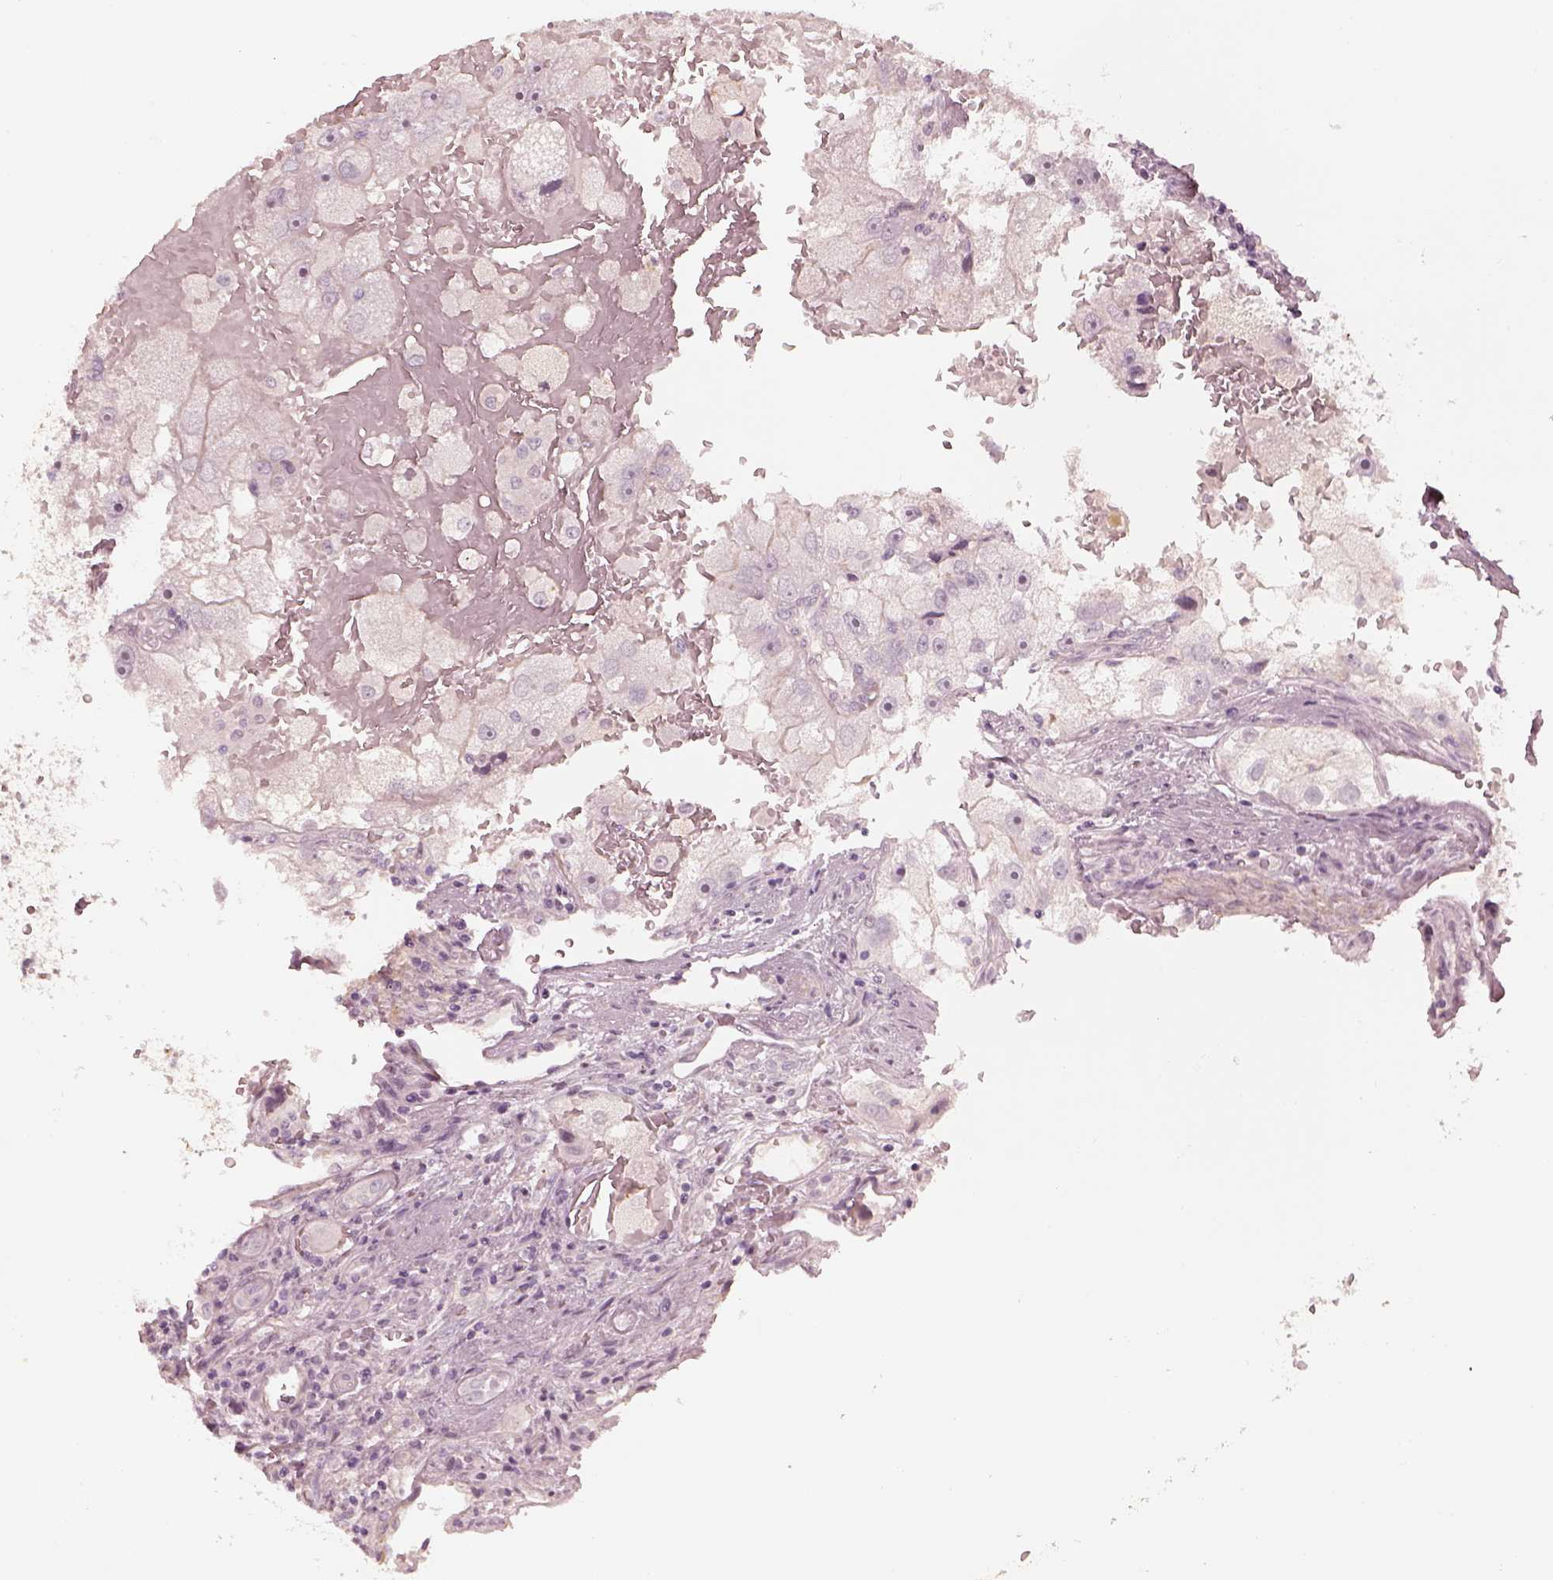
{"staining": {"intensity": "negative", "quantity": "none", "location": "none"}, "tissue": "renal cancer", "cell_type": "Tumor cells", "image_type": "cancer", "snomed": [{"axis": "morphology", "description": "Adenocarcinoma, NOS"}, {"axis": "topography", "description": "Kidney"}], "caption": "Adenocarcinoma (renal) was stained to show a protein in brown. There is no significant expression in tumor cells.", "gene": "ADRB3", "patient": {"sex": "male", "age": 63}}